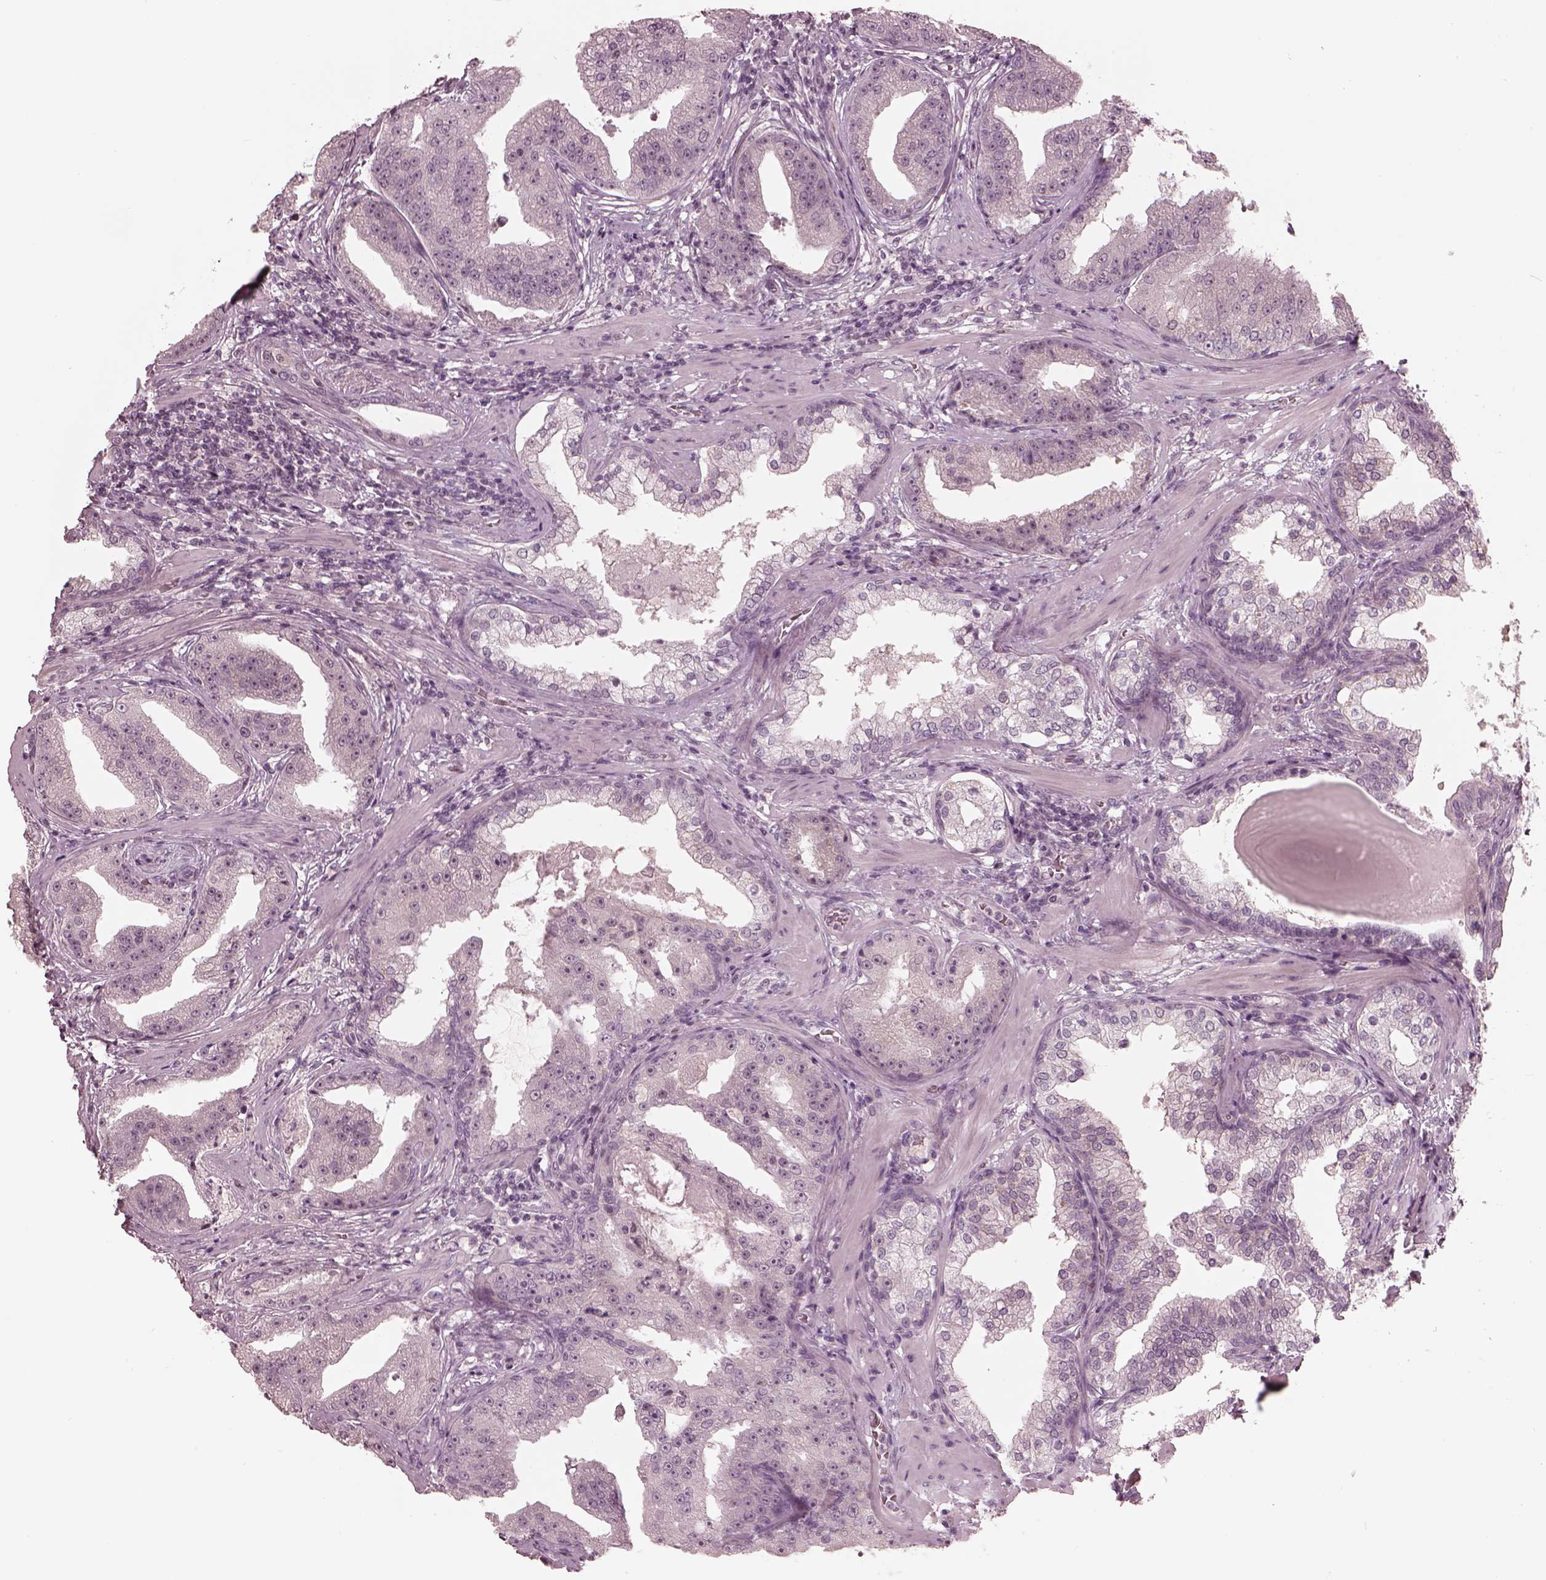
{"staining": {"intensity": "negative", "quantity": "none", "location": "none"}, "tissue": "prostate cancer", "cell_type": "Tumor cells", "image_type": "cancer", "snomed": [{"axis": "morphology", "description": "Adenocarcinoma, Low grade"}, {"axis": "topography", "description": "Prostate"}], "caption": "Human prostate cancer (adenocarcinoma (low-grade)) stained for a protein using immunohistochemistry reveals no staining in tumor cells.", "gene": "IQCG", "patient": {"sex": "male", "age": 62}}